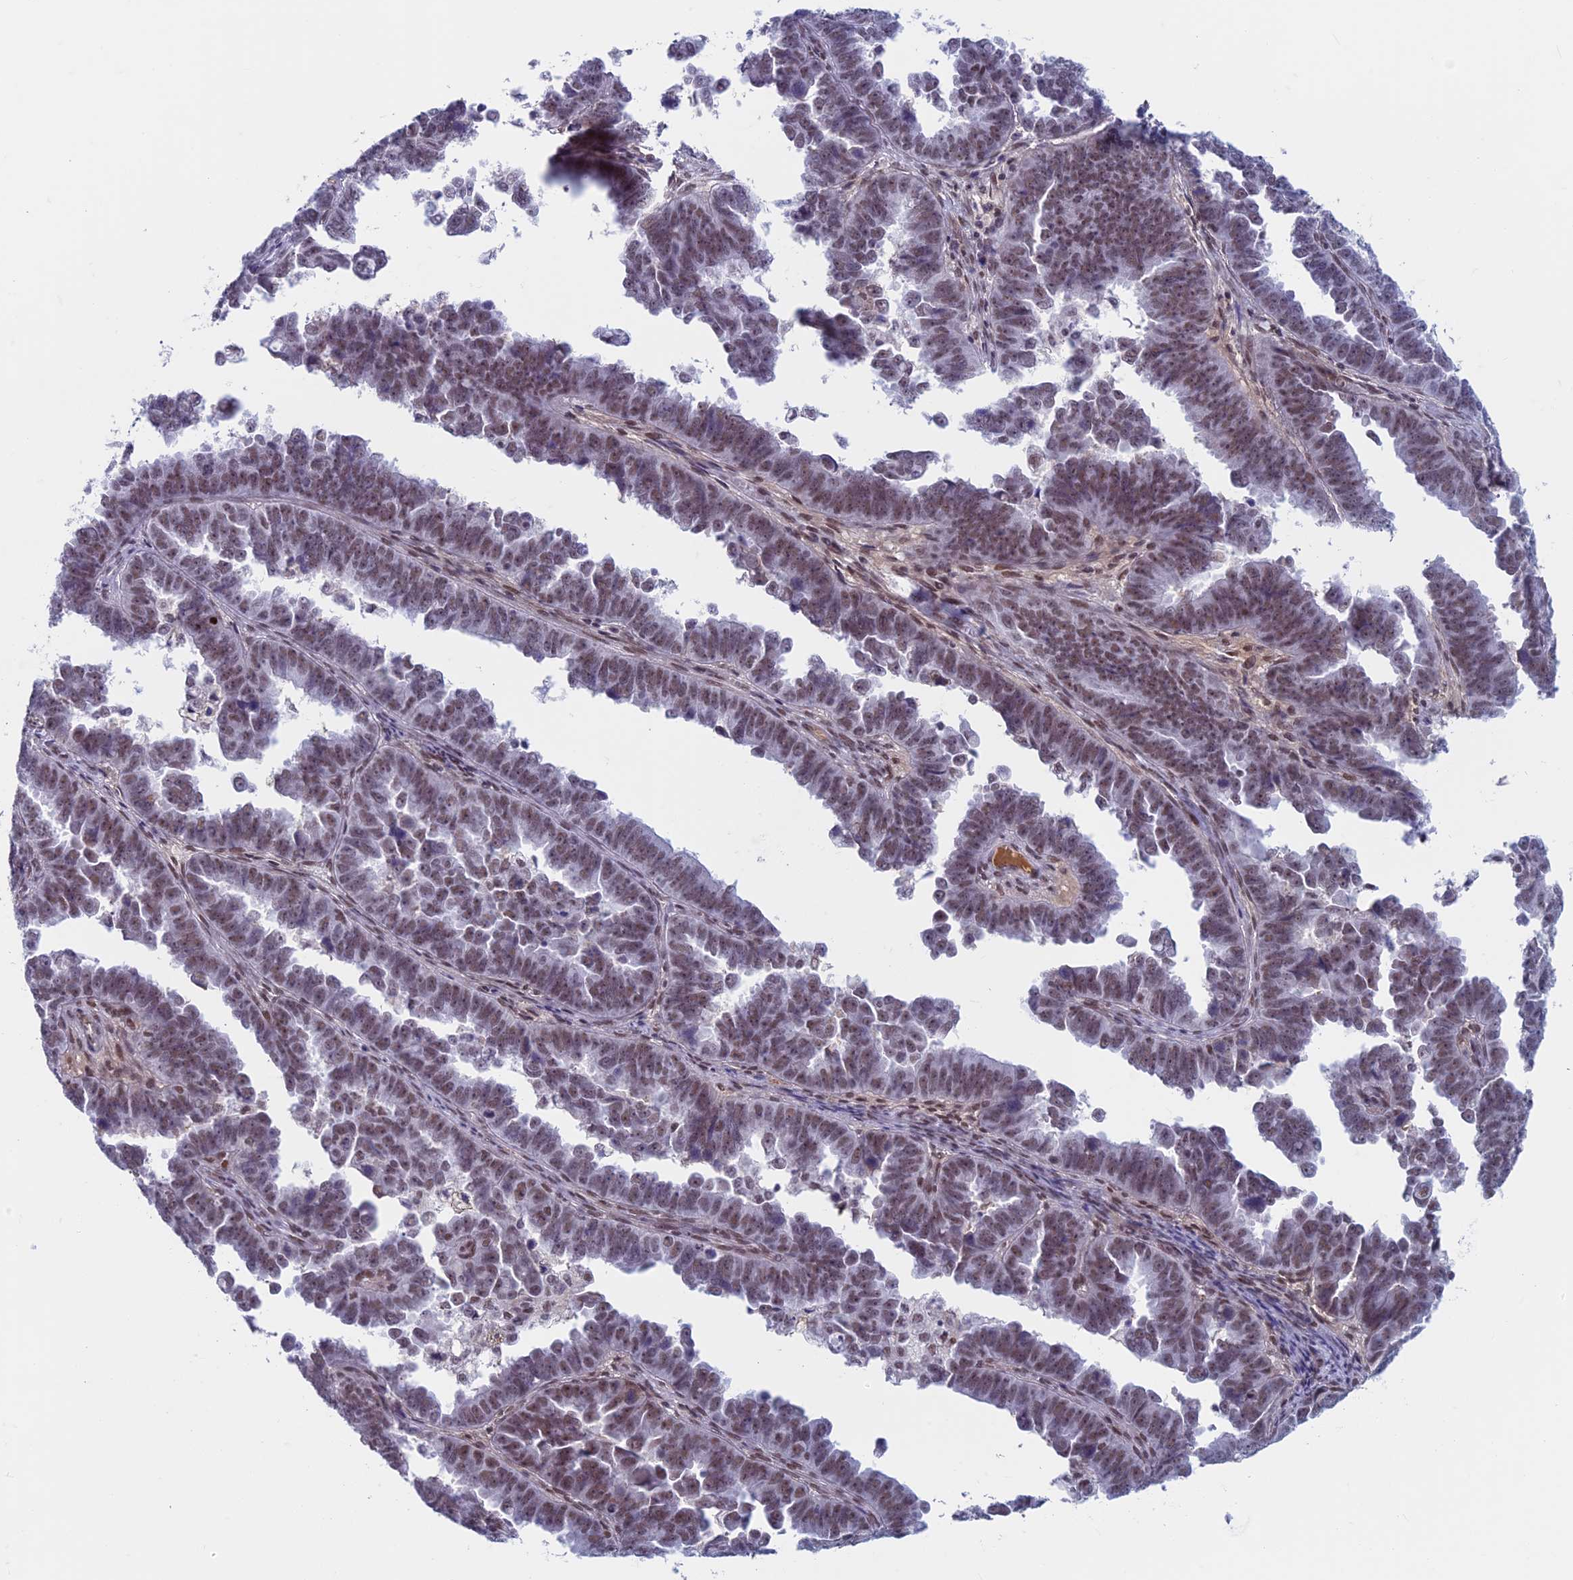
{"staining": {"intensity": "moderate", "quantity": ">75%", "location": "nuclear"}, "tissue": "endometrial cancer", "cell_type": "Tumor cells", "image_type": "cancer", "snomed": [{"axis": "morphology", "description": "Adenocarcinoma, NOS"}, {"axis": "topography", "description": "Endometrium"}], "caption": "Immunohistochemical staining of endometrial cancer (adenocarcinoma) displays moderate nuclear protein expression in about >75% of tumor cells.", "gene": "ASH2L", "patient": {"sex": "female", "age": 75}}